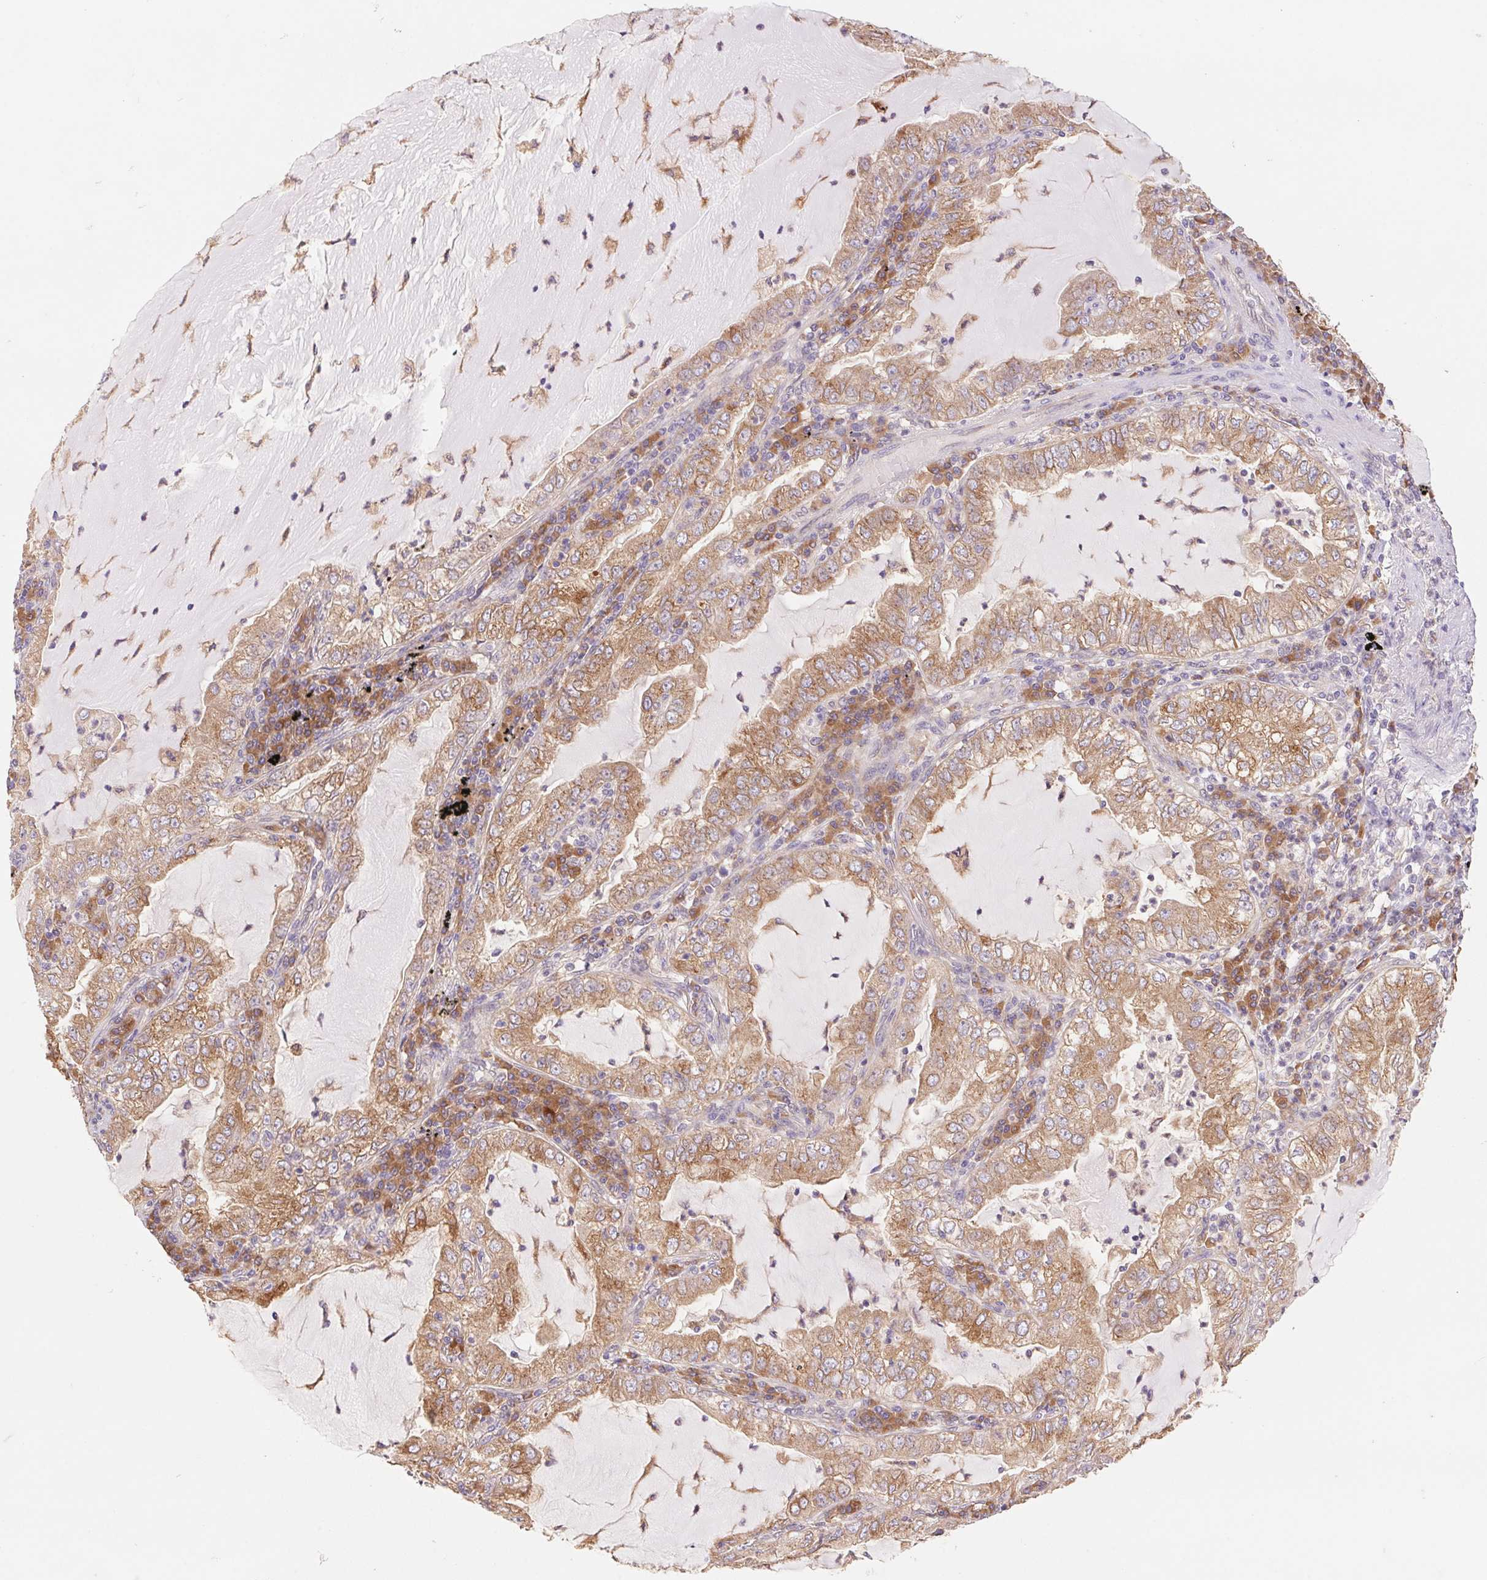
{"staining": {"intensity": "moderate", "quantity": ">75%", "location": "cytoplasmic/membranous"}, "tissue": "lung cancer", "cell_type": "Tumor cells", "image_type": "cancer", "snomed": [{"axis": "morphology", "description": "Adenocarcinoma, NOS"}, {"axis": "topography", "description": "Lung"}], "caption": "High-magnification brightfield microscopy of lung adenocarcinoma stained with DAB (brown) and counterstained with hematoxylin (blue). tumor cells exhibit moderate cytoplasmic/membranous staining is seen in approximately>75% of cells.", "gene": "RAB1A", "patient": {"sex": "female", "age": 73}}